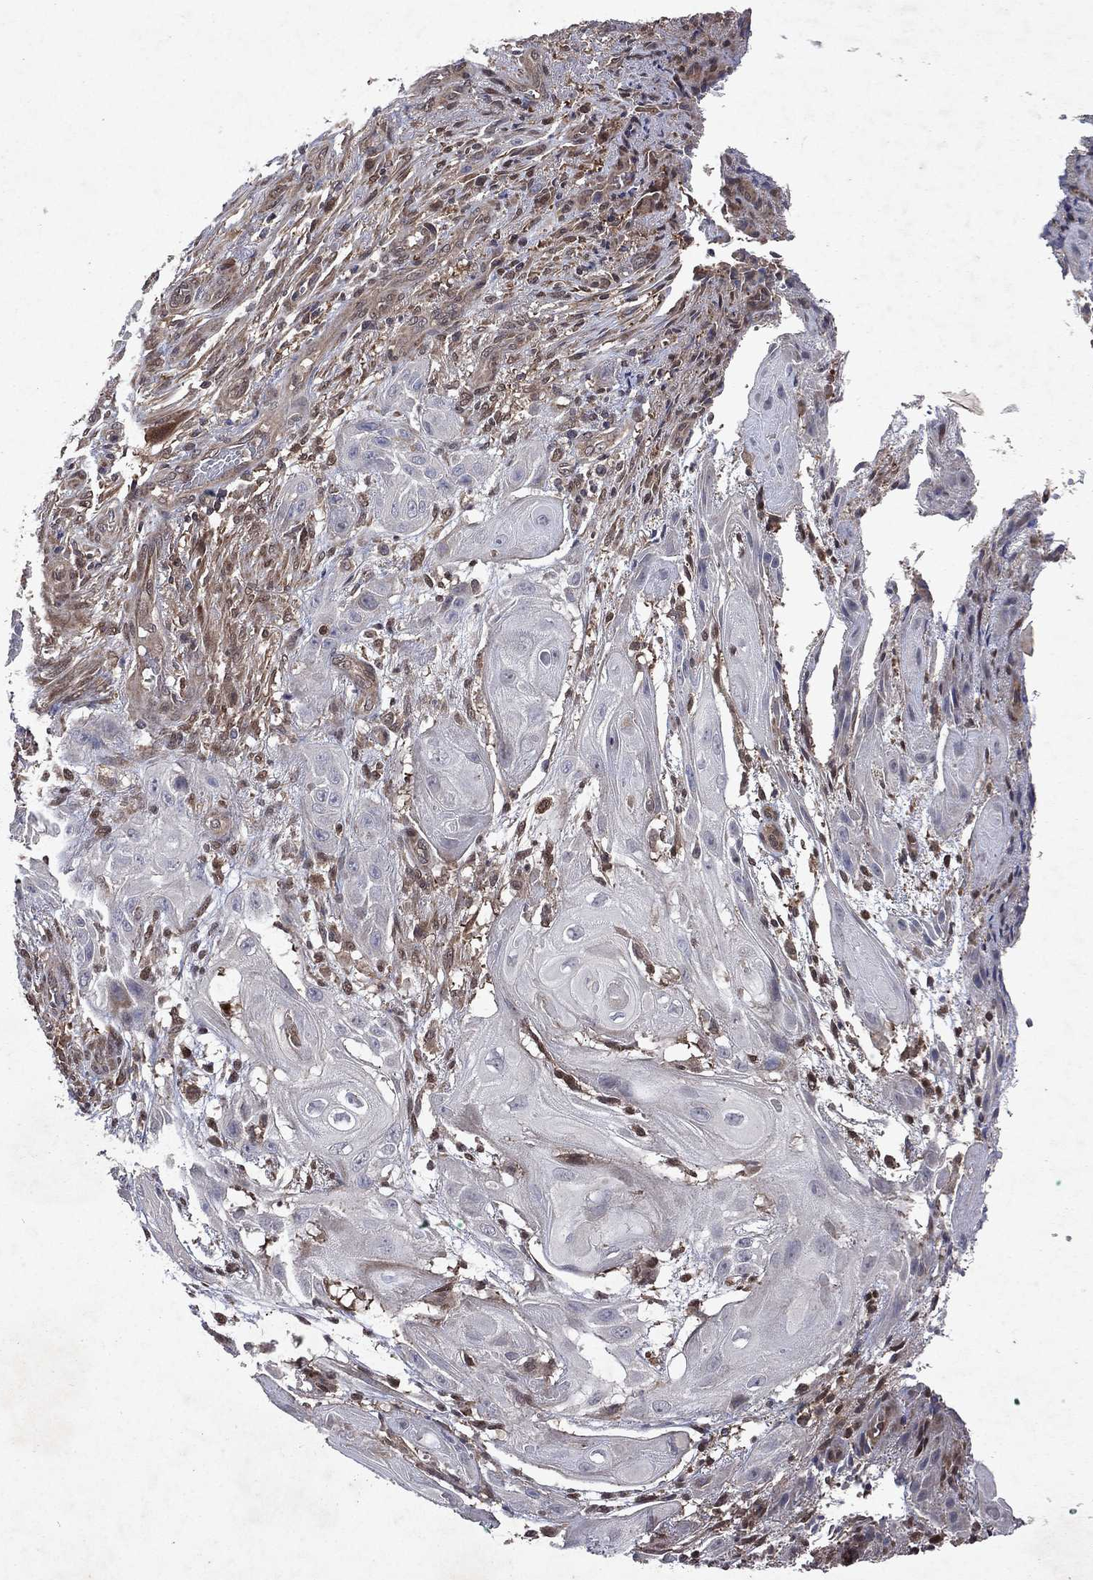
{"staining": {"intensity": "negative", "quantity": "none", "location": "none"}, "tissue": "skin cancer", "cell_type": "Tumor cells", "image_type": "cancer", "snomed": [{"axis": "morphology", "description": "Squamous cell carcinoma, NOS"}, {"axis": "topography", "description": "Skin"}], "caption": "Tumor cells are negative for brown protein staining in skin squamous cell carcinoma.", "gene": "MTAP", "patient": {"sex": "male", "age": 62}}